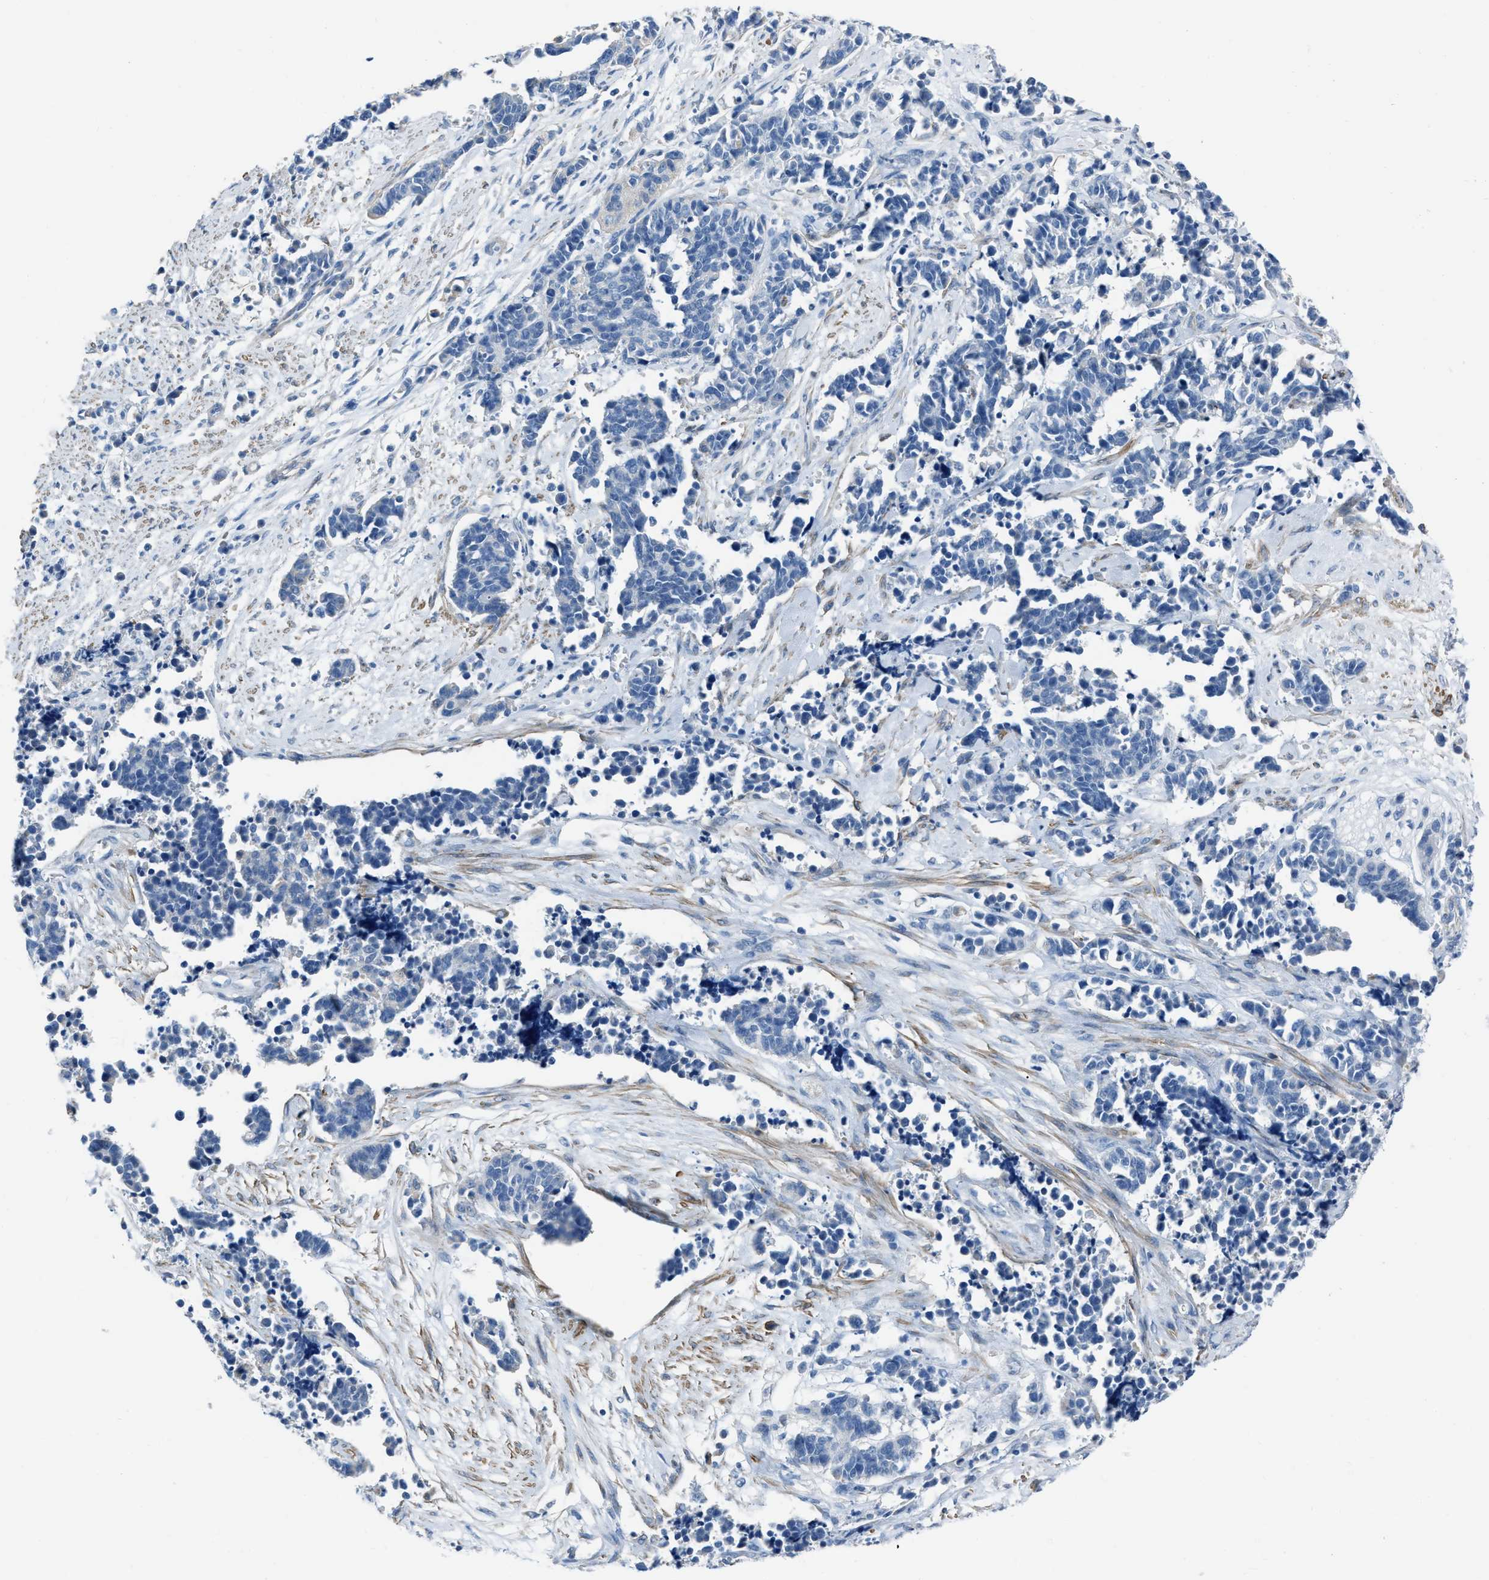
{"staining": {"intensity": "negative", "quantity": "none", "location": "none"}, "tissue": "cervical cancer", "cell_type": "Tumor cells", "image_type": "cancer", "snomed": [{"axis": "morphology", "description": "Squamous cell carcinoma, NOS"}, {"axis": "topography", "description": "Cervix"}], "caption": "IHC histopathology image of human cervical cancer (squamous cell carcinoma) stained for a protein (brown), which displays no positivity in tumor cells.", "gene": "SPATC1L", "patient": {"sex": "female", "age": 35}}